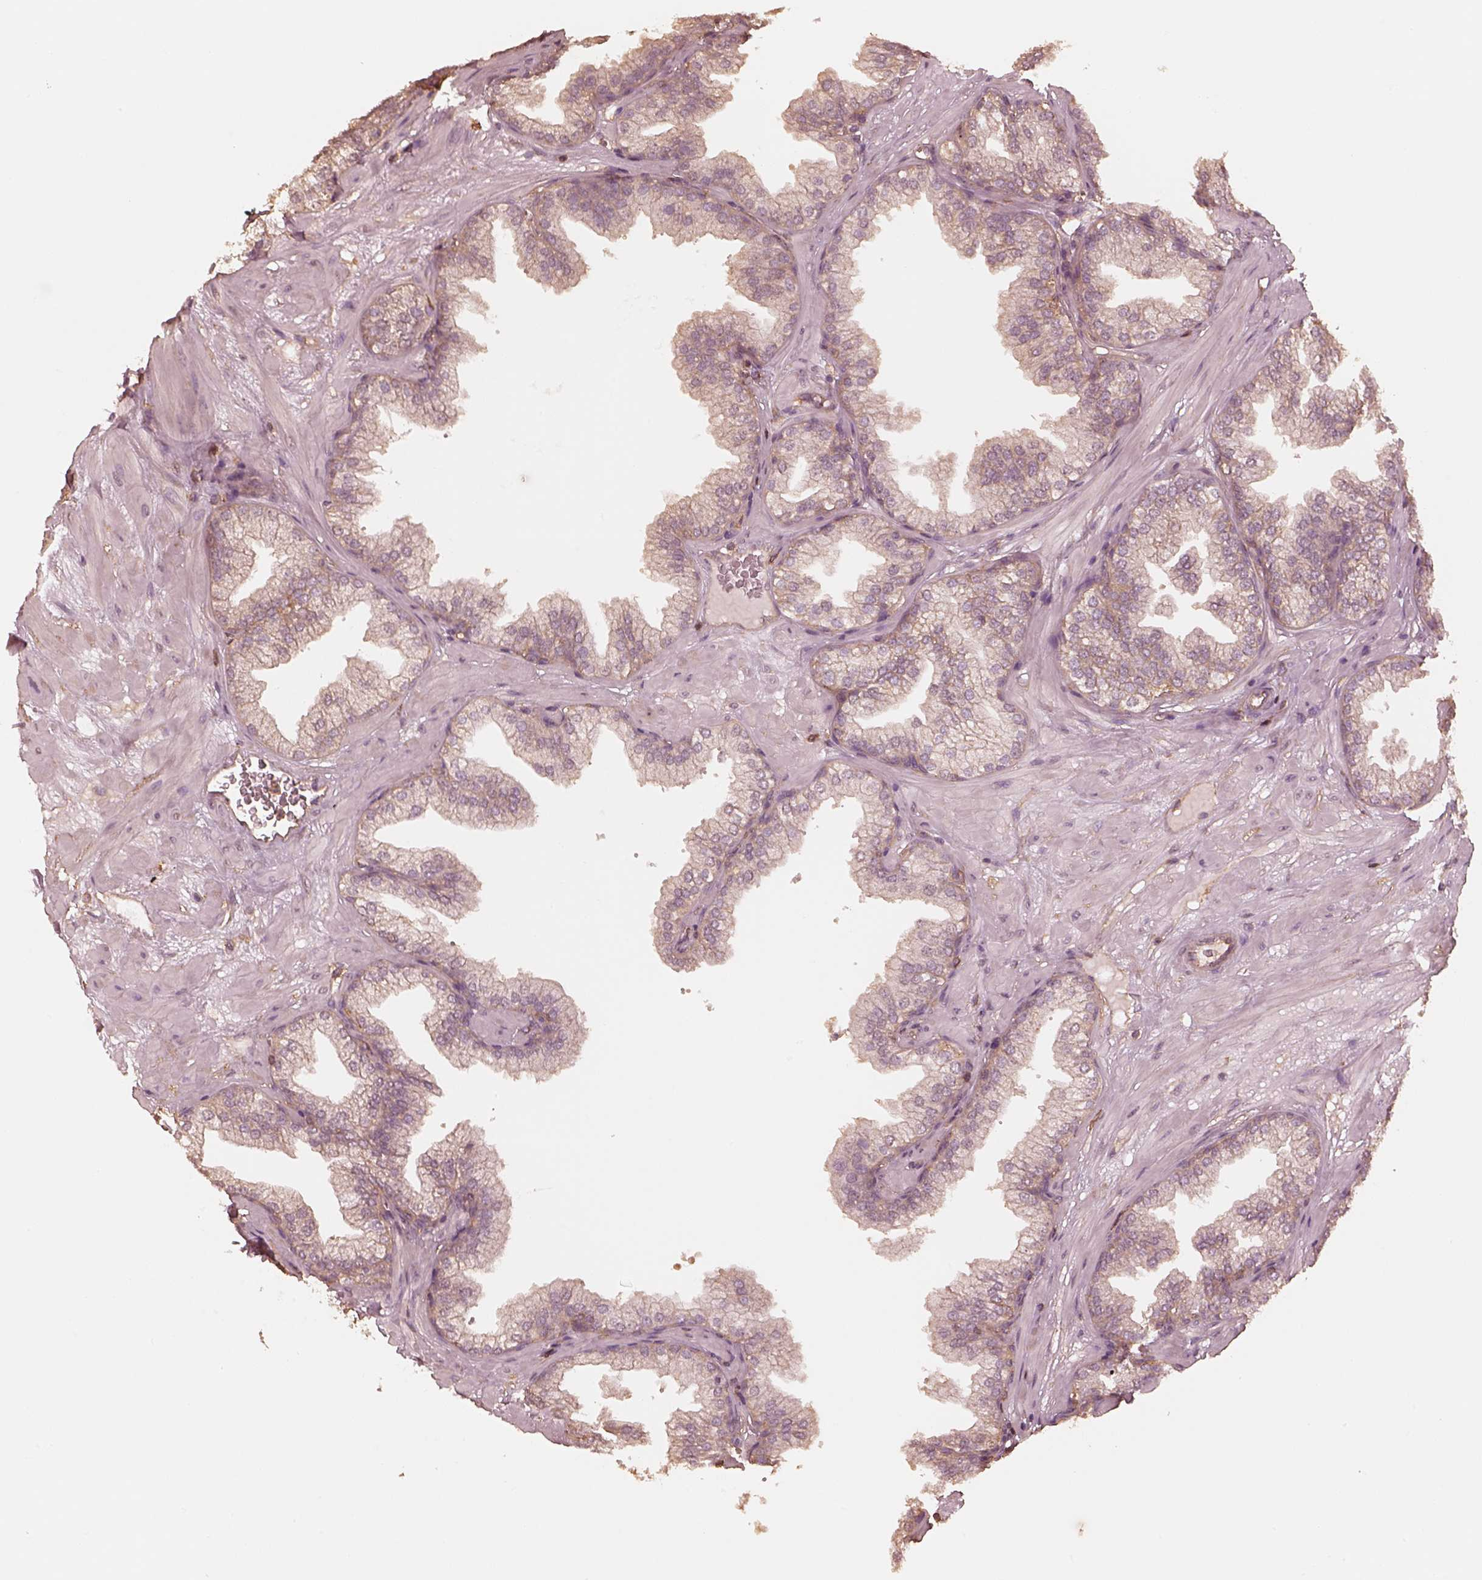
{"staining": {"intensity": "weak", "quantity": "<25%", "location": "cytoplasmic/membranous"}, "tissue": "prostate", "cell_type": "Glandular cells", "image_type": "normal", "snomed": [{"axis": "morphology", "description": "Normal tissue, NOS"}, {"axis": "topography", "description": "Prostate"}], "caption": "This photomicrograph is of benign prostate stained with immunohistochemistry to label a protein in brown with the nuclei are counter-stained blue. There is no positivity in glandular cells.", "gene": "WDR7", "patient": {"sex": "male", "age": 37}}